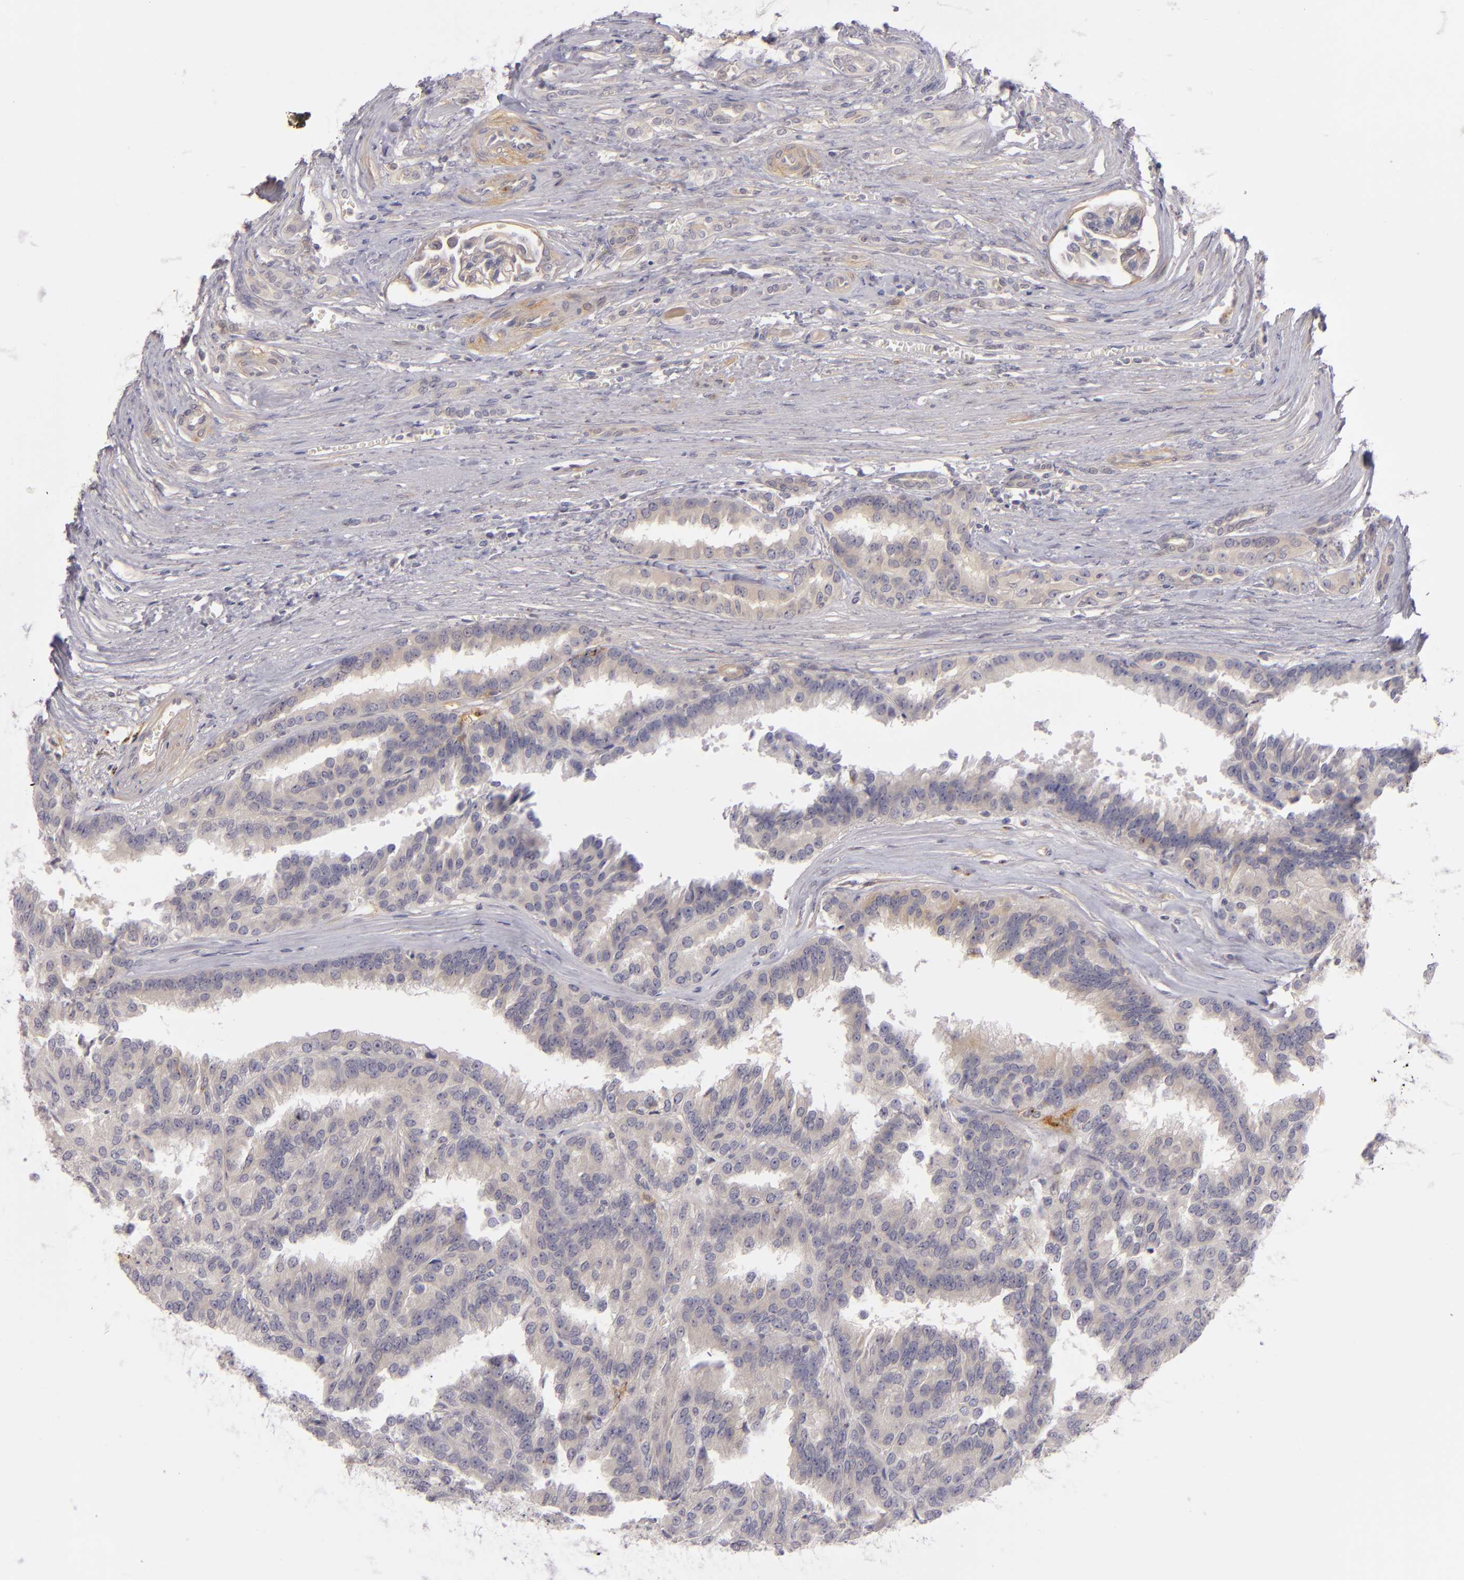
{"staining": {"intensity": "weak", "quantity": "<25%", "location": "cytoplasmic/membranous"}, "tissue": "renal cancer", "cell_type": "Tumor cells", "image_type": "cancer", "snomed": [{"axis": "morphology", "description": "Adenocarcinoma, NOS"}, {"axis": "topography", "description": "Kidney"}], "caption": "Tumor cells show no significant protein positivity in adenocarcinoma (renal).", "gene": "CD83", "patient": {"sex": "male", "age": 46}}